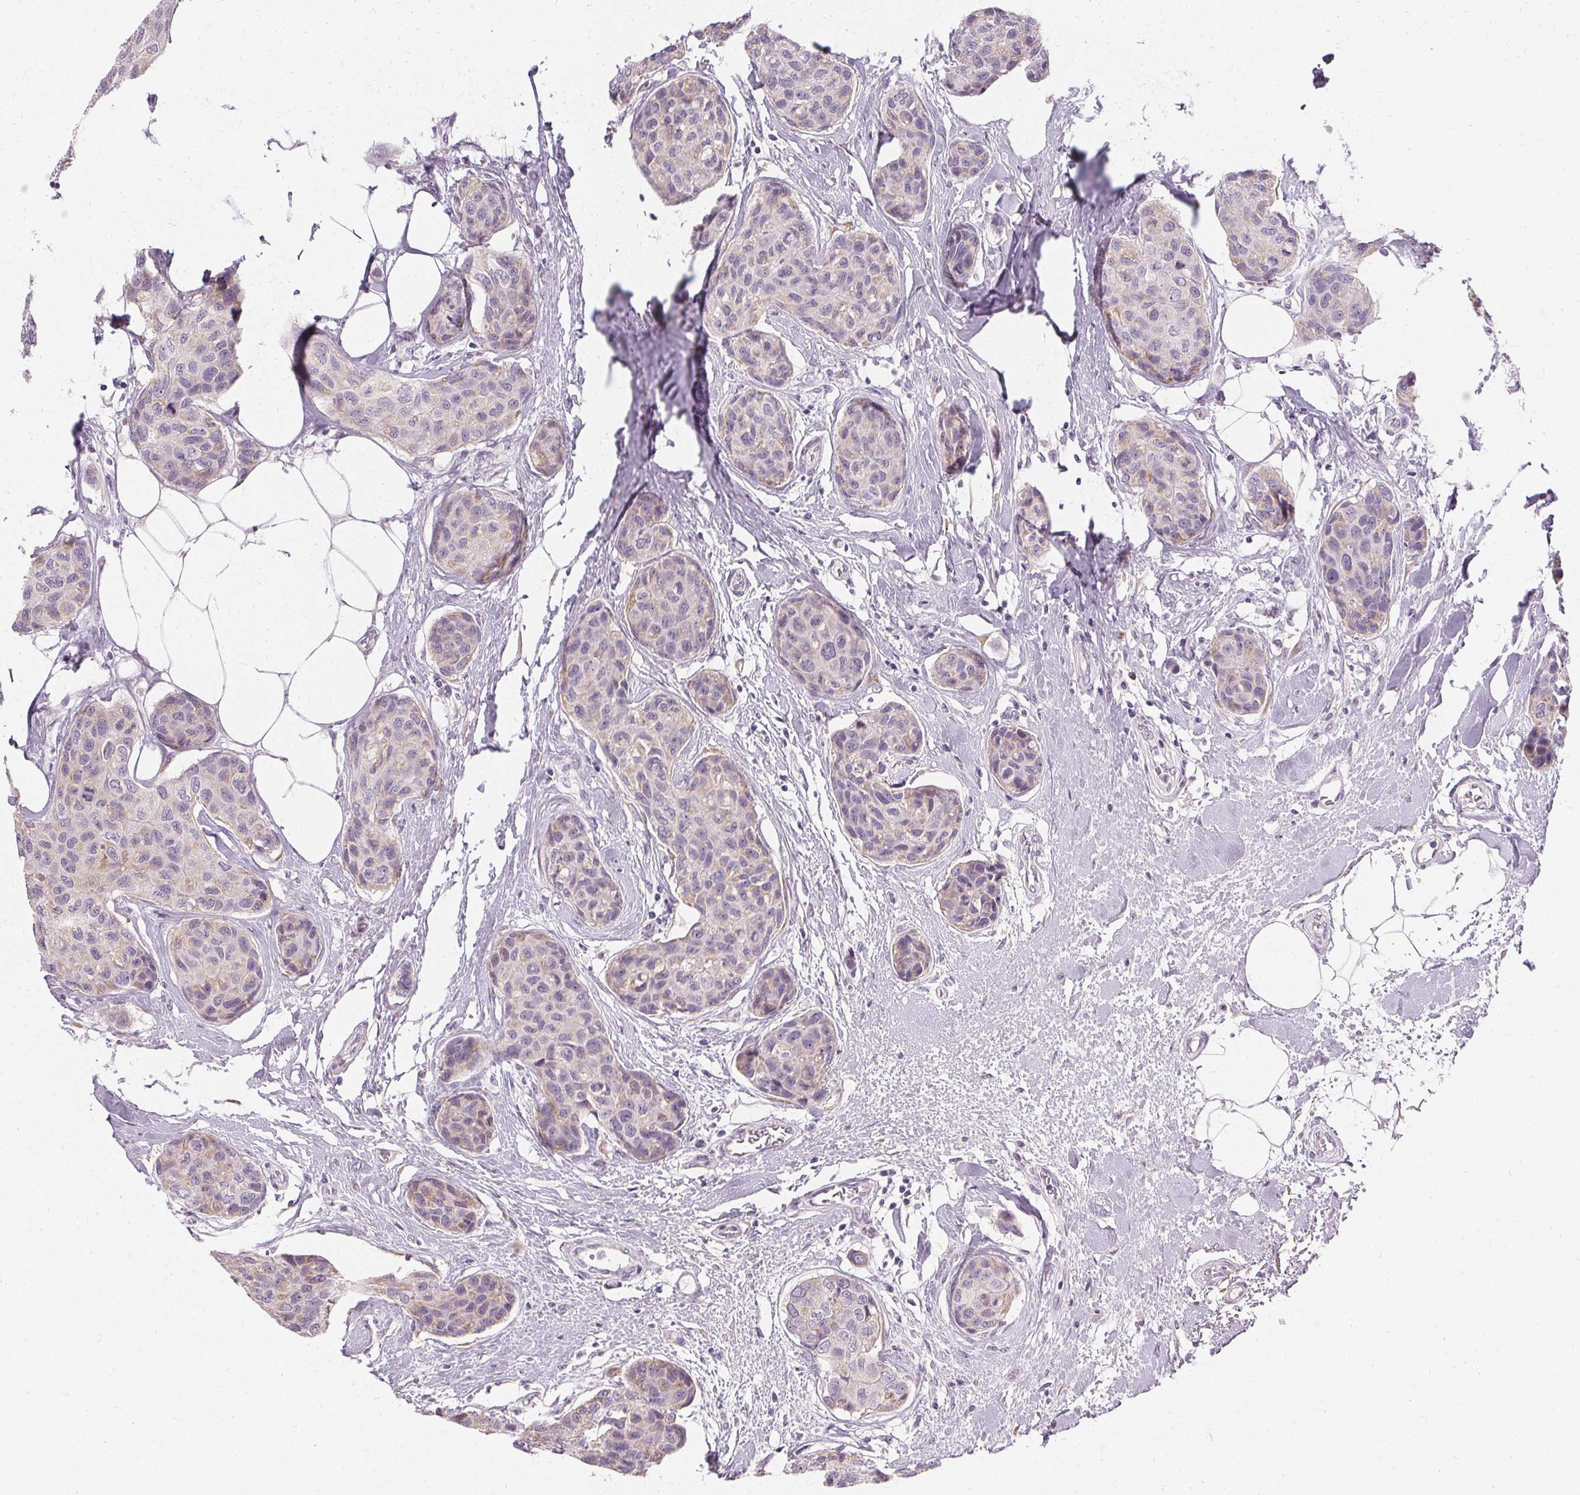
{"staining": {"intensity": "negative", "quantity": "none", "location": "none"}, "tissue": "breast cancer", "cell_type": "Tumor cells", "image_type": "cancer", "snomed": [{"axis": "morphology", "description": "Duct carcinoma"}, {"axis": "topography", "description": "Breast"}], "caption": "Human breast cancer (infiltrating ductal carcinoma) stained for a protein using IHC displays no expression in tumor cells.", "gene": "FCRL3", "patient": {"sex": "female", "age": 80}}